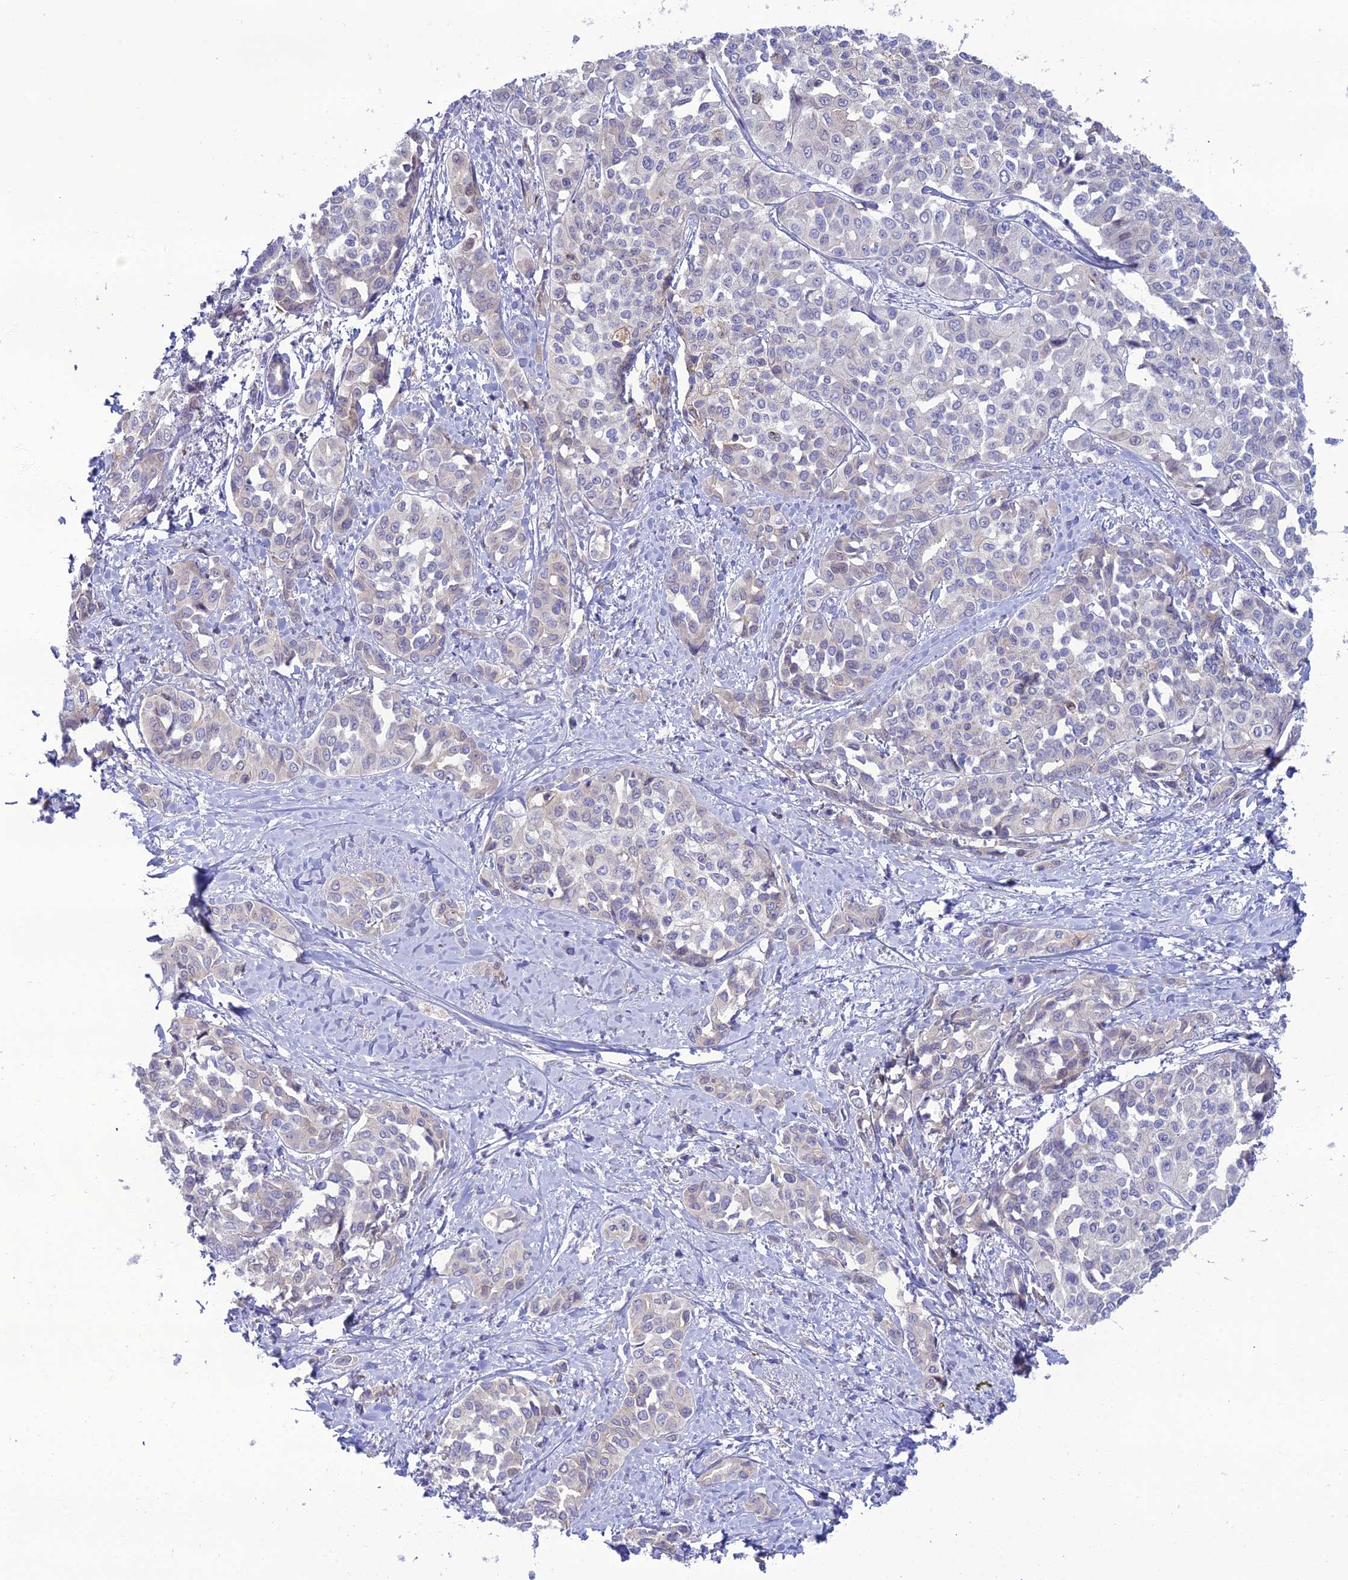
{"staining": {"intensity": "negative", "quantity": "none", "location": "none"}, "tissue": "liver cancer", "cell_type": "Tumor cells", "image_type": "cancer", "snomed": [{"axis": "morphology", "description": "Cholangiocarcinoma"}, {"axis": "topography", "description": "Liver"}], "caption": "IHC histopathology image of human liver cancer (cholangiocarcinoma) stained for a protein (brown), which reveals no expression in tumor cells.", "gene": "MB21D2", "patient": {"sex": "female", "age": 77}}